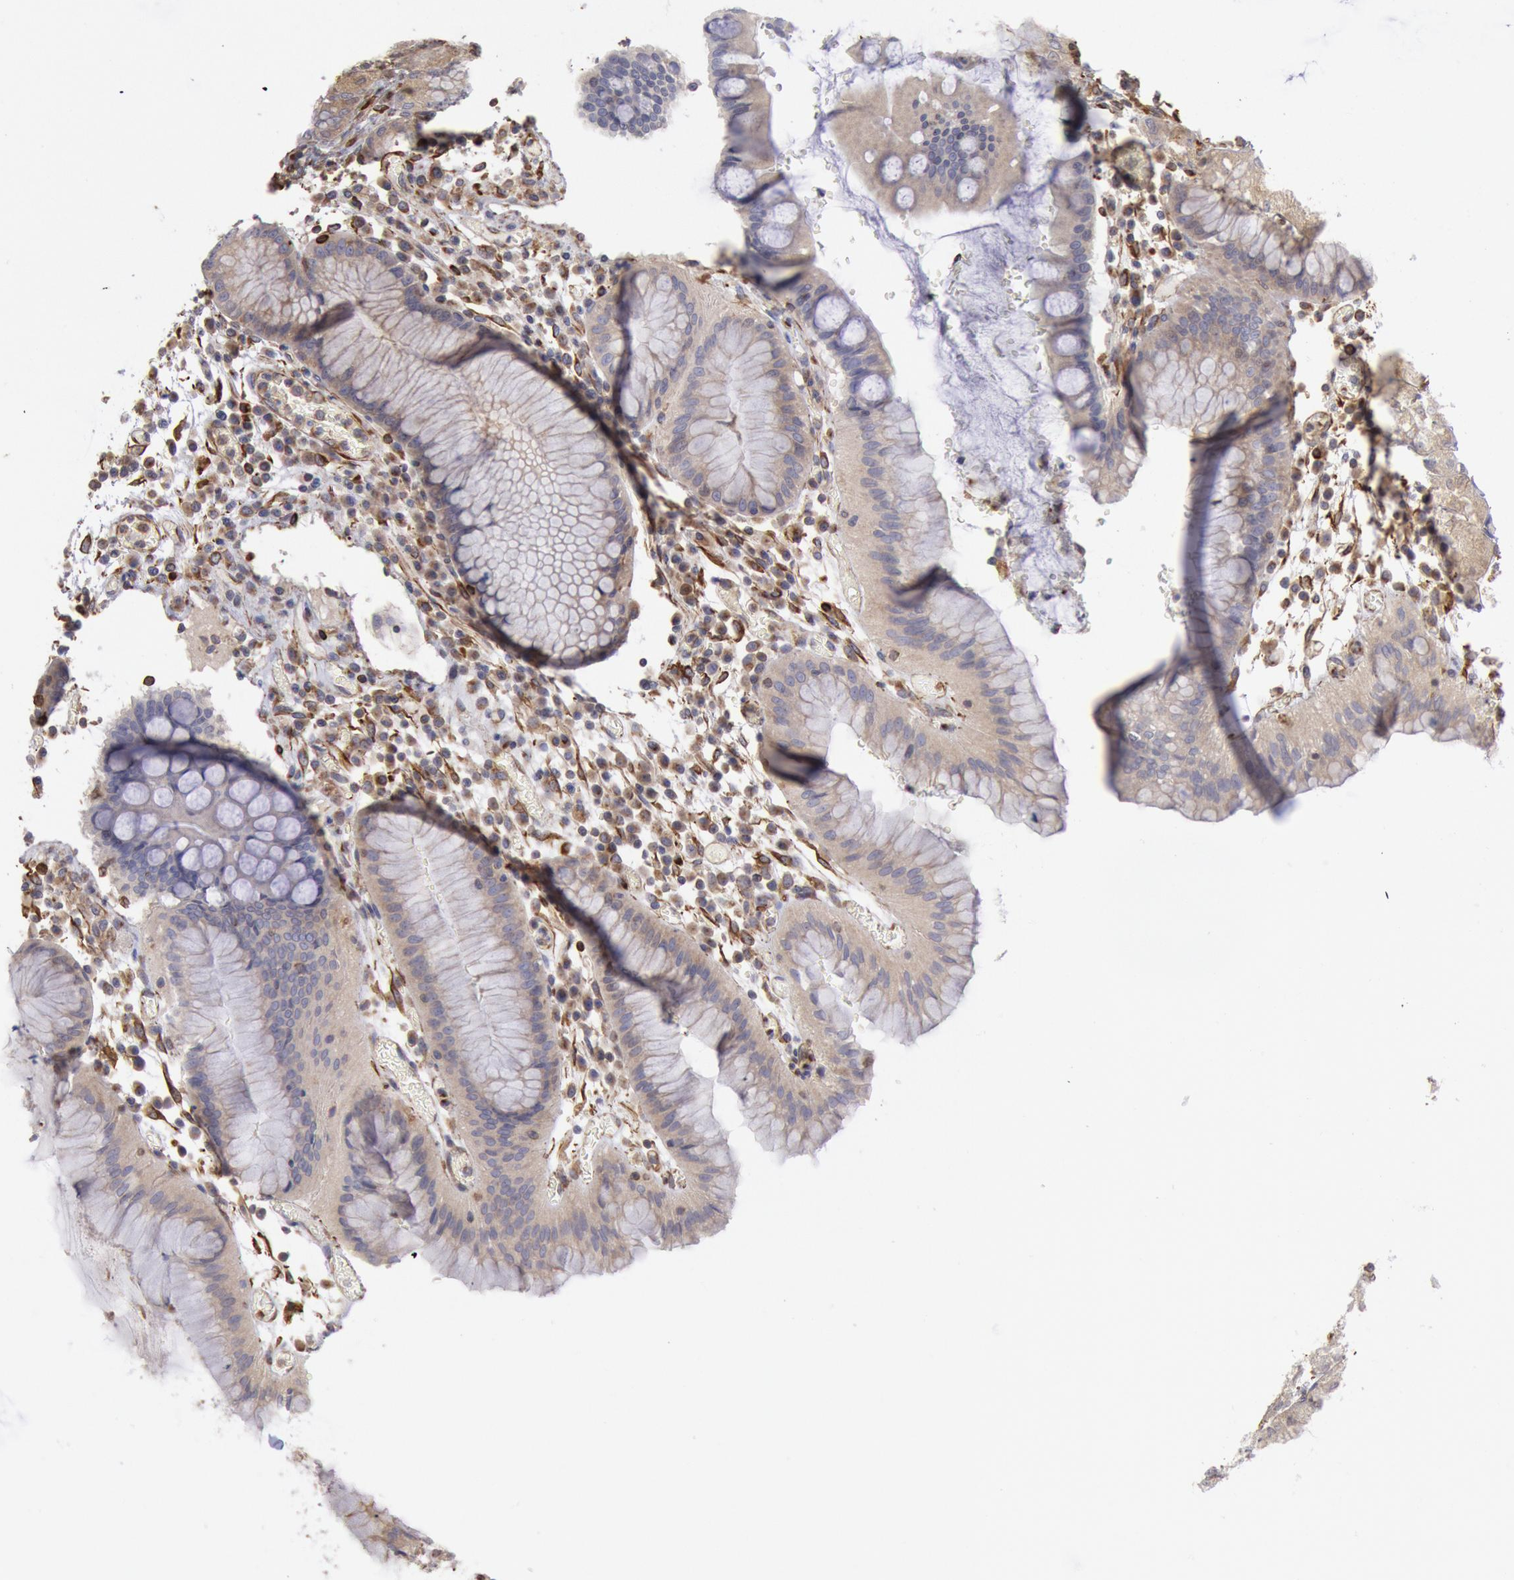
{"staining": {"intensity": "weak", "quantity": ">75%", "location": "cytoplasmic/membranous"}, "tissue": "stomach", "cell_type": "Glandular cells", "image_type": "normal", "snomed": [{"axis": "morphology", "description": "Normal tissue, NOS"}, {"axis": "topography", "description": "Stomach, lower"}], "caption": "Brown immunohistochemical staining in benign stomach shows weak cytoplasmic/membranous staining in approximately >75% of glandular cells. Using DAB (brown) and hematoxylin (blue) stains, captured at high magnification using brightfield microscopy.", "gene": "RNF139", "patient": {"sex": "female", "age": 73}}